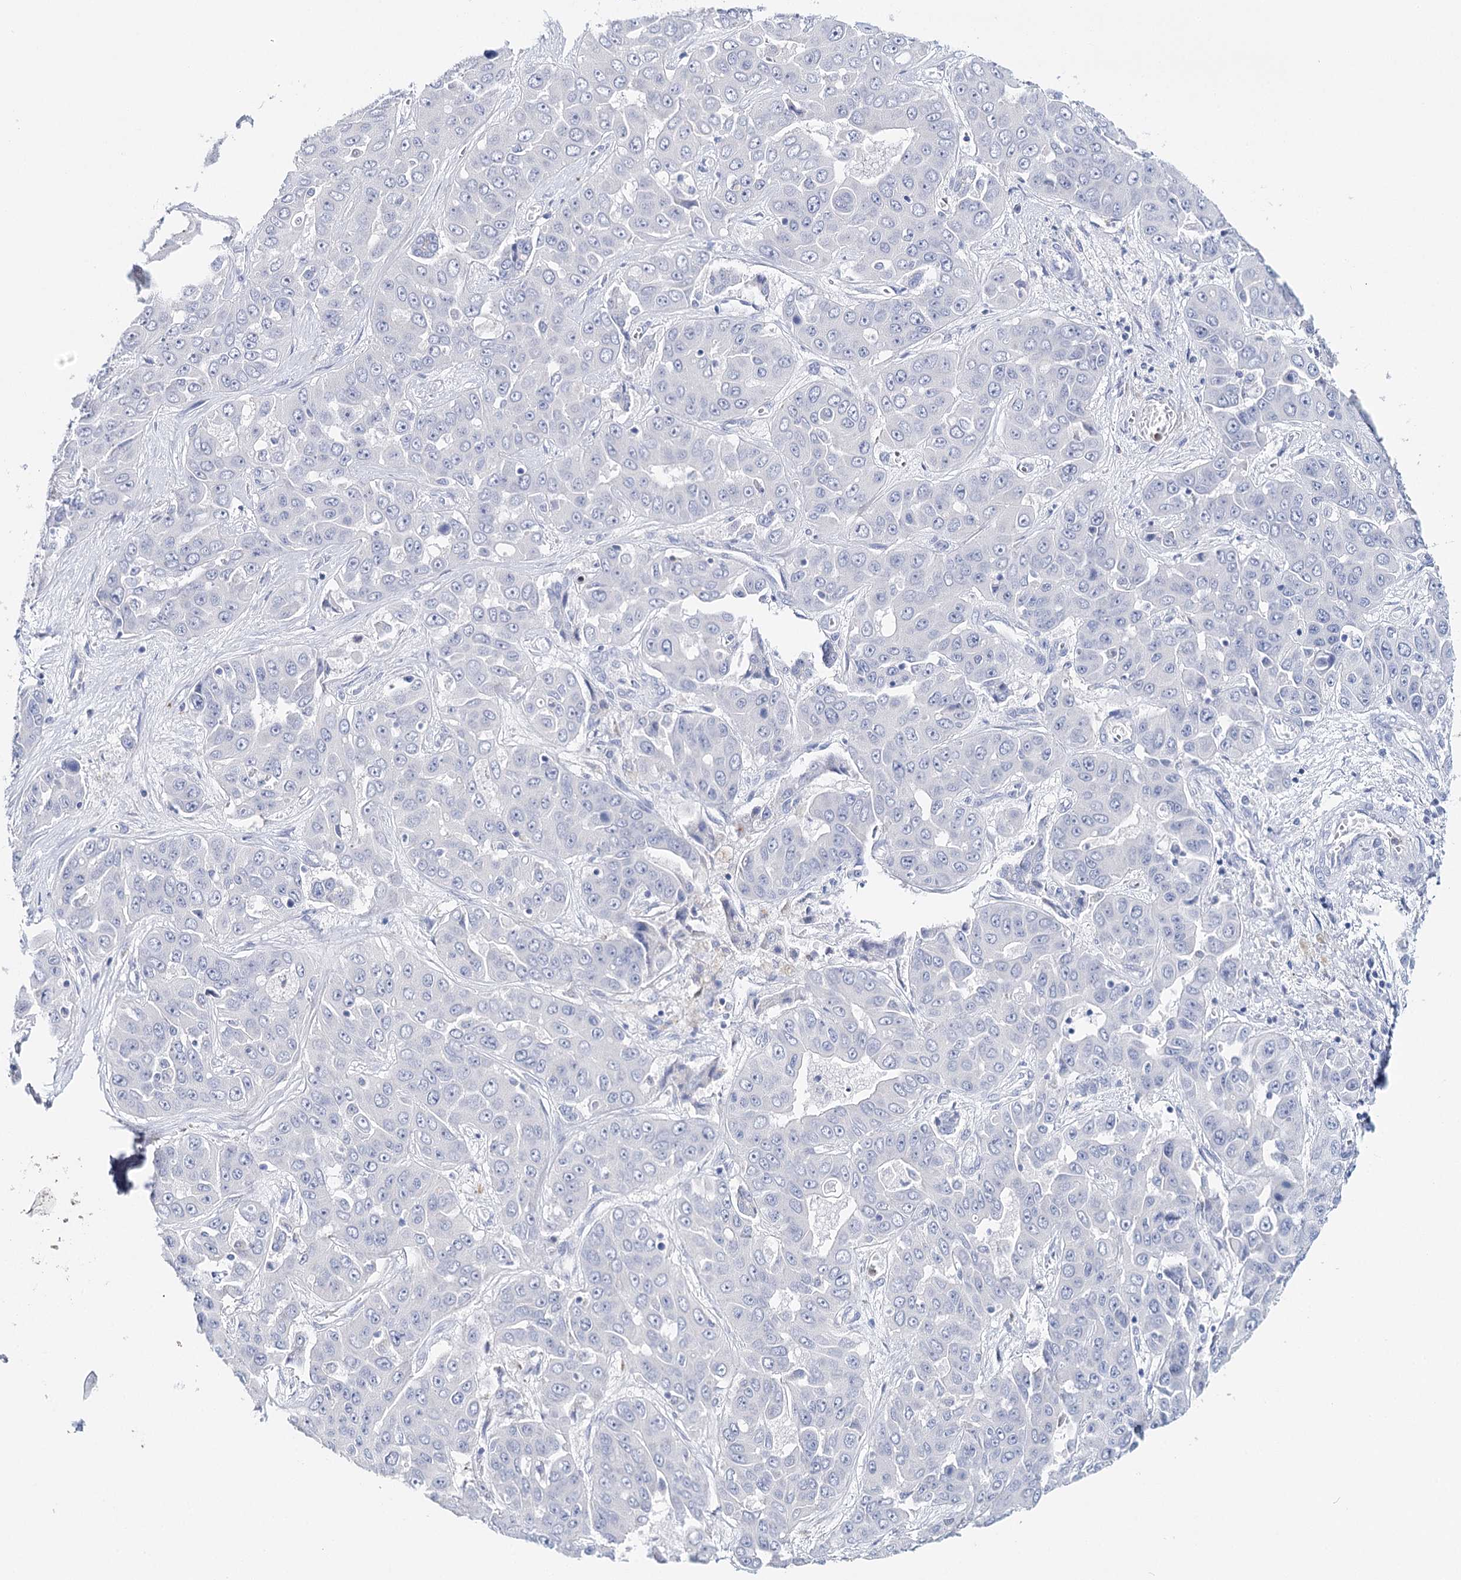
{"staining": {"intensity": "negative", "quantity": "none", "location": "none"}, "tissue": "liver cancer", "cell_type": "Tumor cells", "image_type": "cancer", "snomed": [{"axis": "morphology", "description": "Cholangiocarcinoma"}, {"axis": "topography", "description": "Liver"}], "caption": "Immunohistochemistry histopathology image of neoplastic tissue: human liver cholangiocarcinoma stained with DAB (3,3'-diaminobenzidine) reveals no significant protein positivity in tumor cells.", "gene": "CEACAM8", "patient": {"sex": "female", "age": 52}}